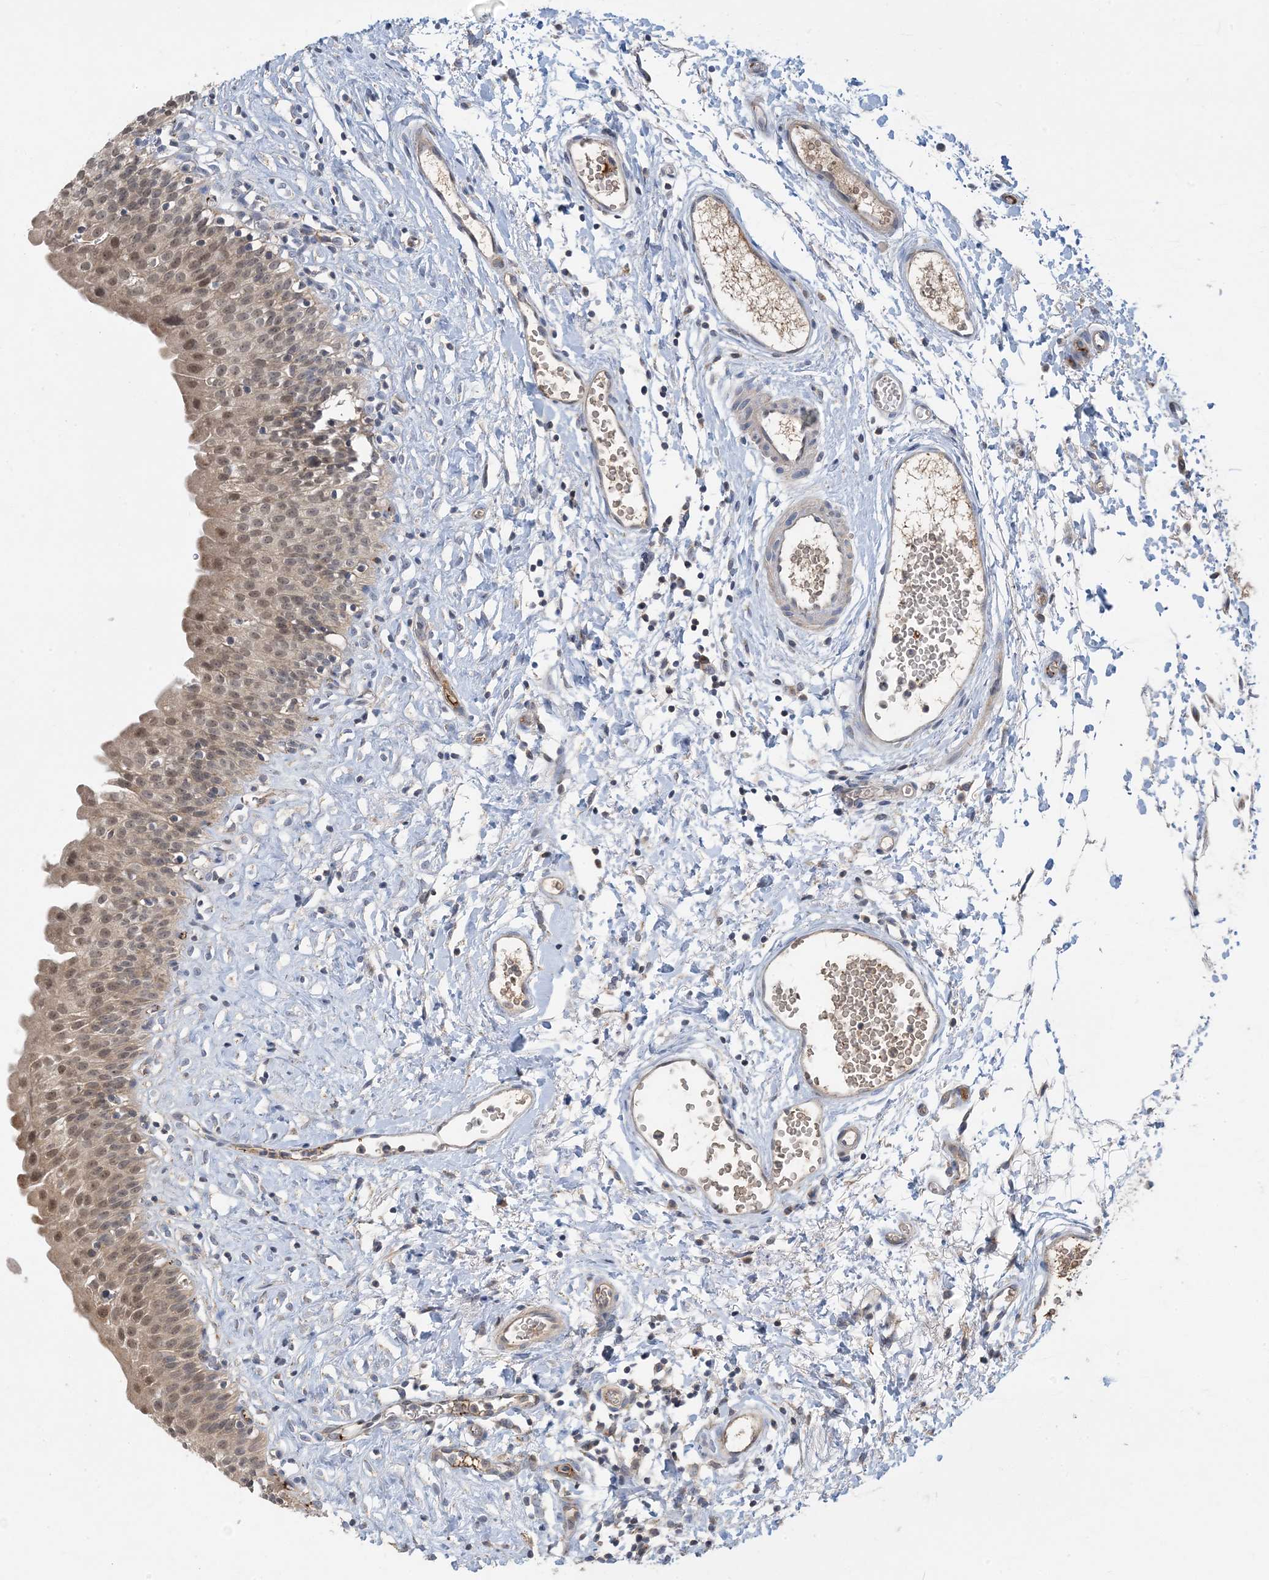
{"staining": {"intensity": "moderate", "quantity": "25%-75%", "location": "nuclear"}, "tissue": "urinary bladder", "cell_type": "Urothelial cells", "image_type": "normal", "snomed": [{"axis": "morphology", "description": "Normal tissue, NOS"}, {"axis": "topography", "description": "Urinary bladder"}], "caption": "Moderate nuclear positivity for a protein is identified in approximately 25%-75% of urothelial cells of benign urinary bladder using IHC.", "gene": "ECHDC1", "patient": {"sex": "male", "age": 51}}